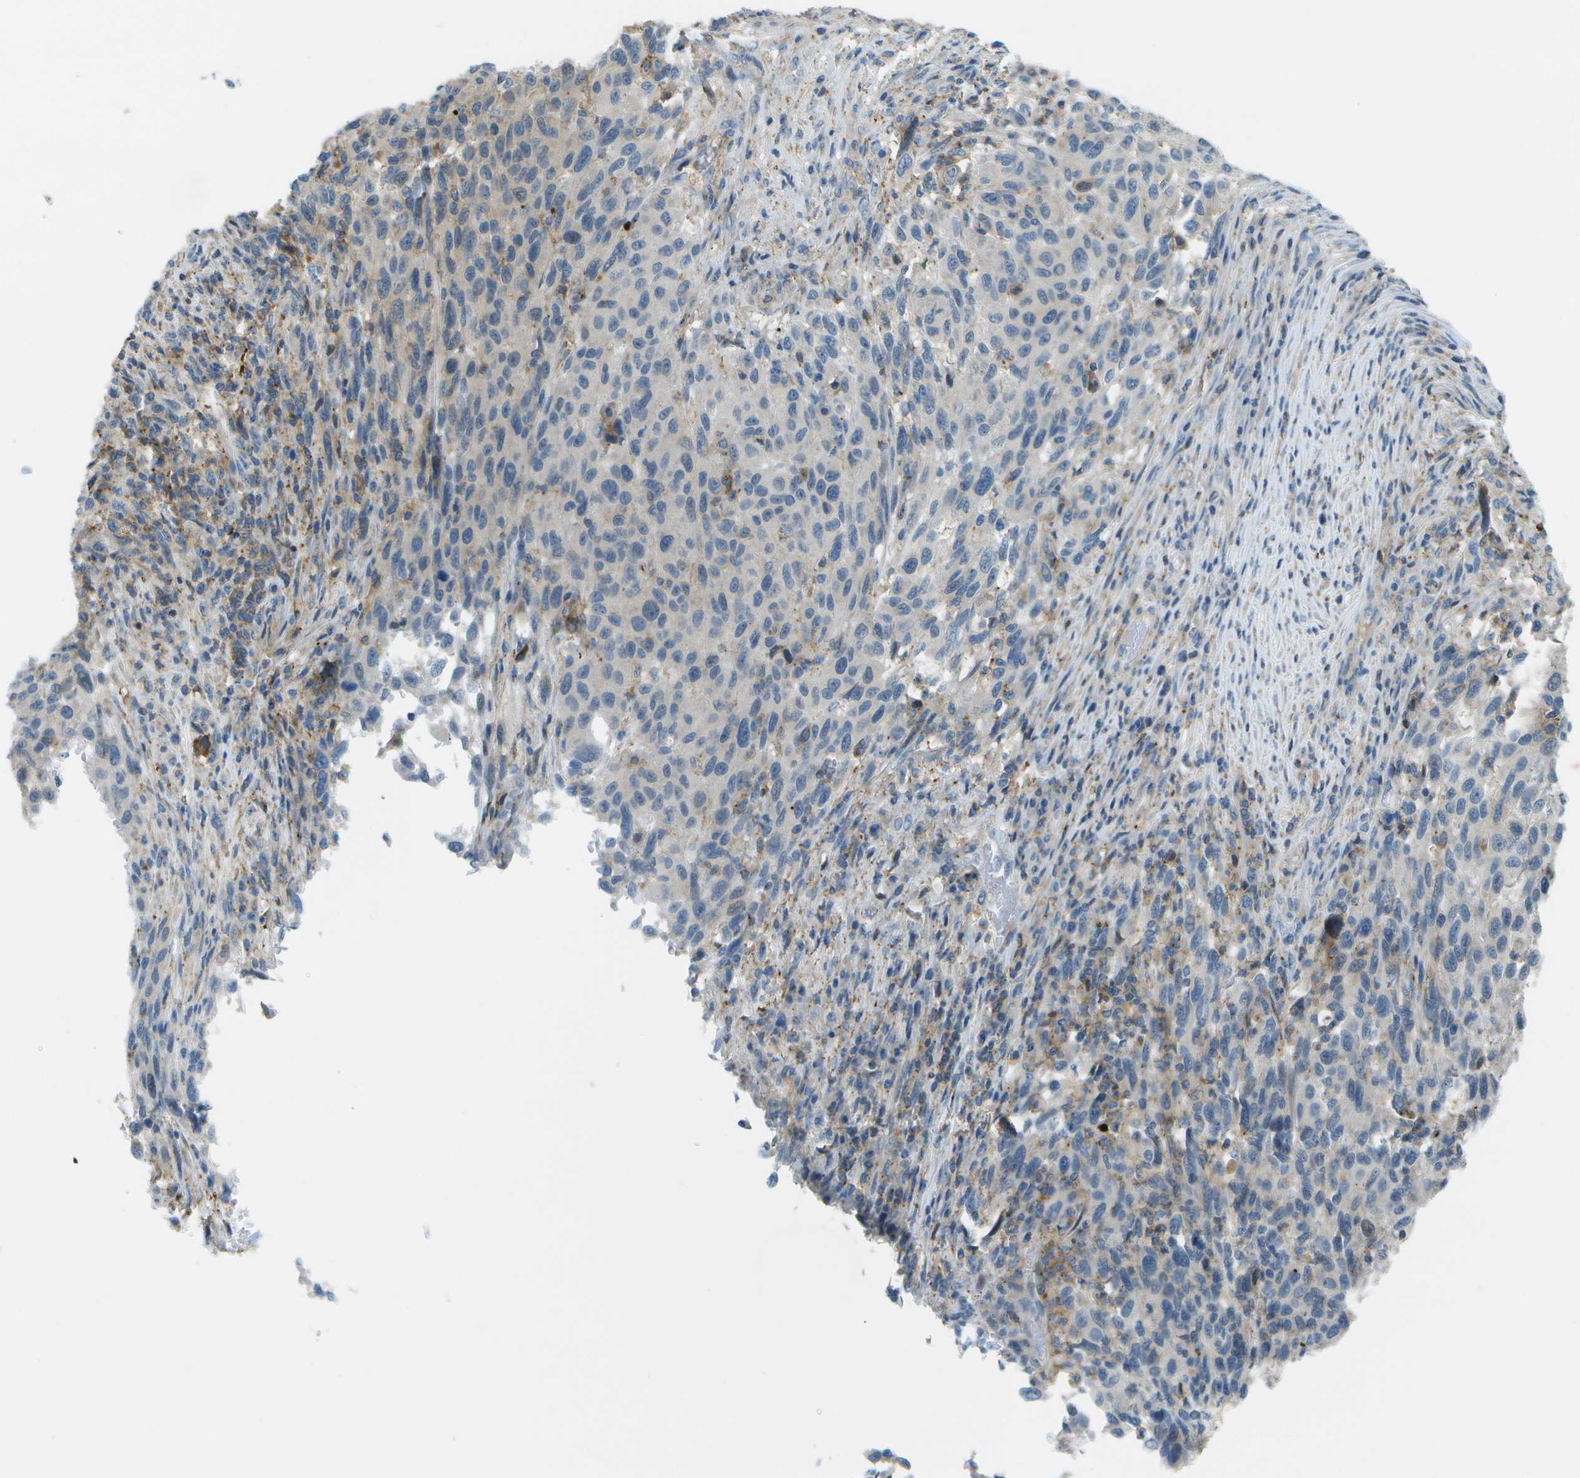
{"staining": {"intensity": "weak", "quantity": "<25%", "location": "cytoplasmic/membranous"}, "tissue": "melanoma", "cell_type": "Tumor cells", "image_type": "cancer", "snomed": [{"axis": "morphology", "description": "Malignant melanoma, Metastatic site"}, {"axis": "topography", "description": "Lymph node"}], "caption": "Tumor cells show no significant protein expression in melanoma. (Stains: DAB immunohistochemistry with hematoxylin counter stain, Microscopy: brightfield microscopy at high magnification).", "gene": "LRRC66", "patient": {"sex": "male", "age": 61}}